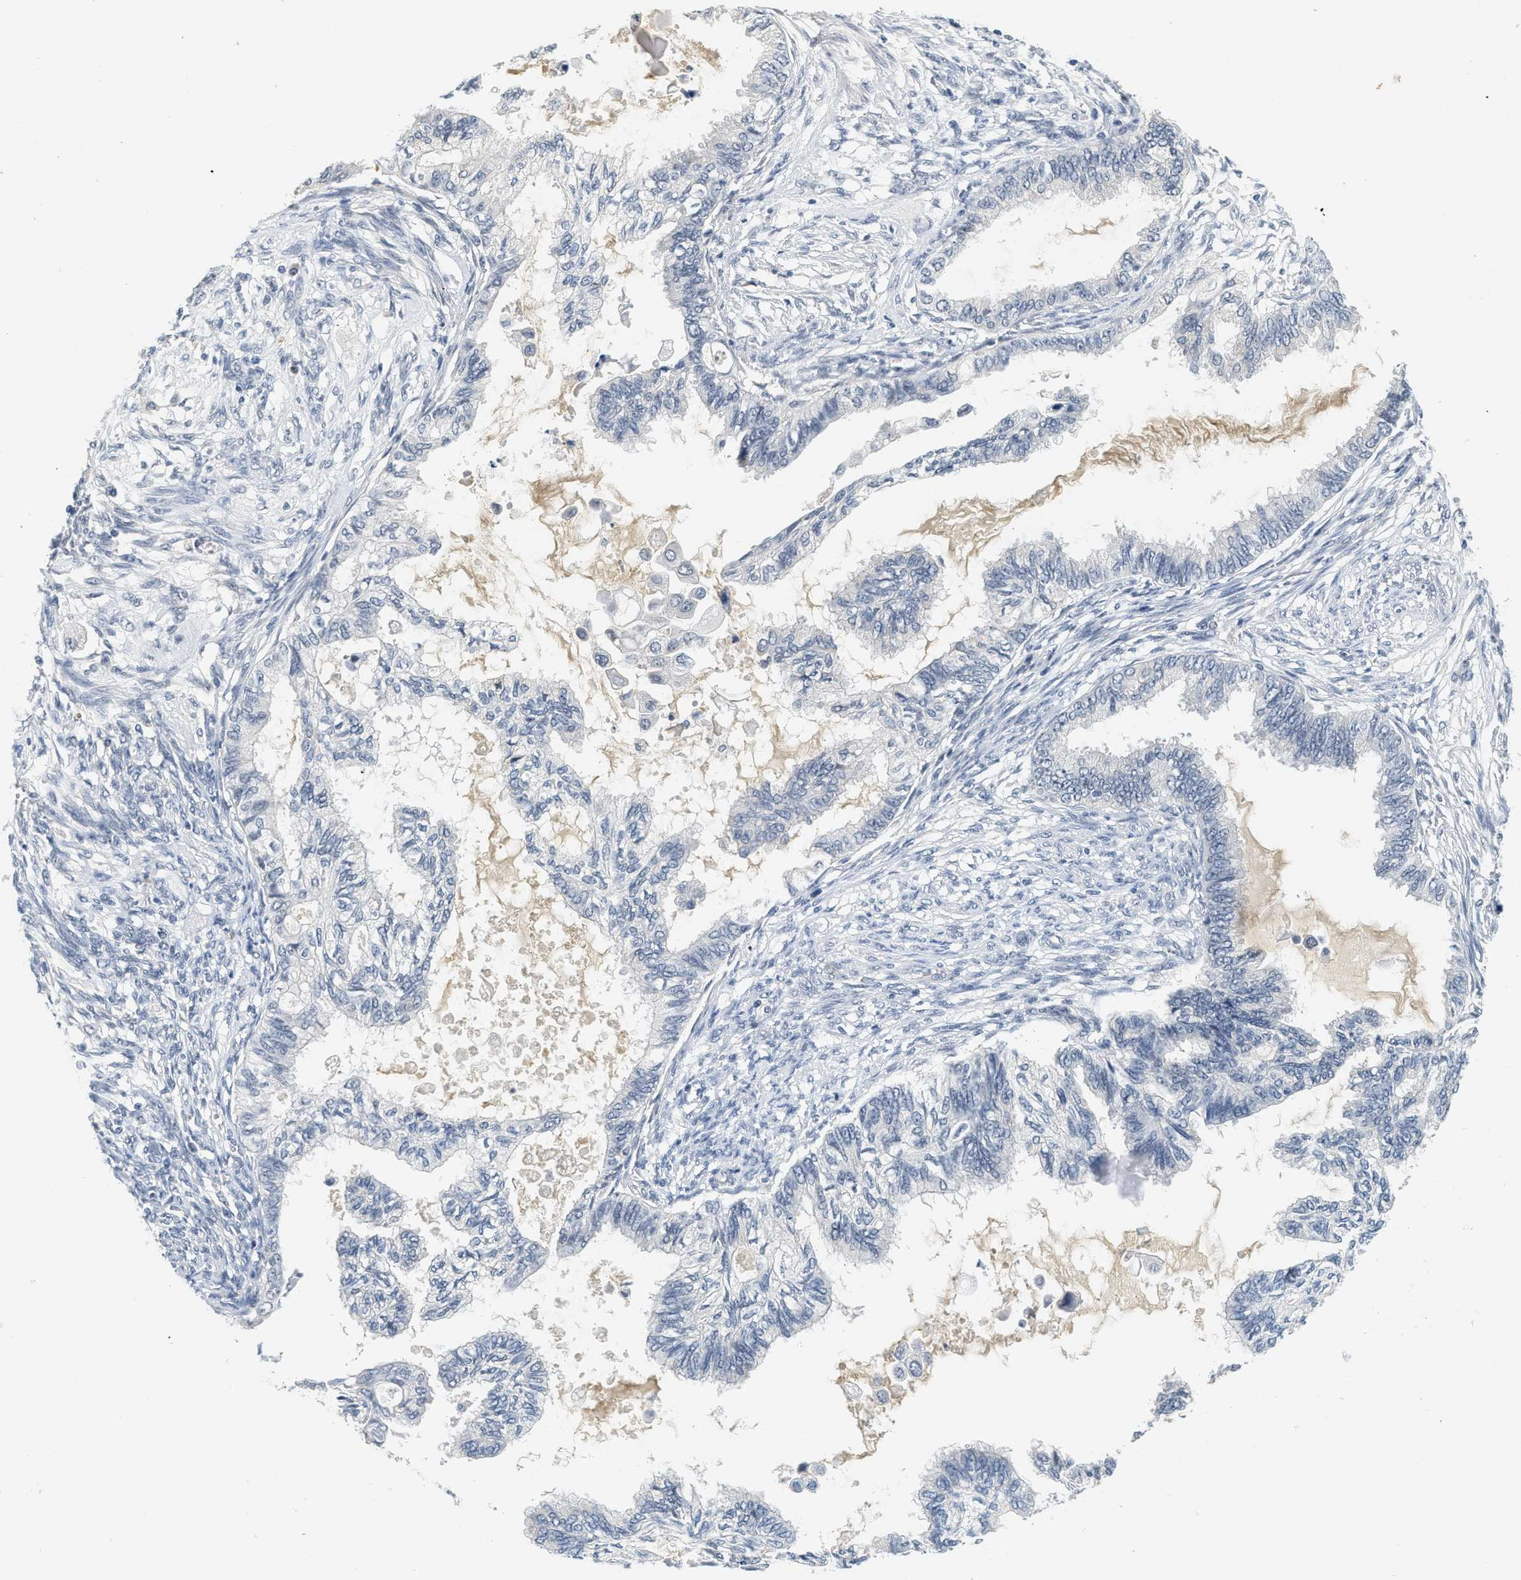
{"staining": {"intensity": "negative", "quantity": "none", "location": "none"}, "tissue": "cervical cancer", "cell_type": "Tumor cells", "image_type": "cancer", "snomed": [{"axis": "morphology", "description": "Normal tissue, NOS"}, {"axis": "morphology", "description": "Adenocarcinoma, NOS"}, {"axis": "topography", "description": "Cervix"}, {"axis": "topography", "description": "Endometrium"}], "caption": "The IHC image has no significant expression in tumor cells of cervical cancer (adenocarcinoma) tissue.", "gene": "MZF1", "patient": {"sex": "female", "age": 86}}